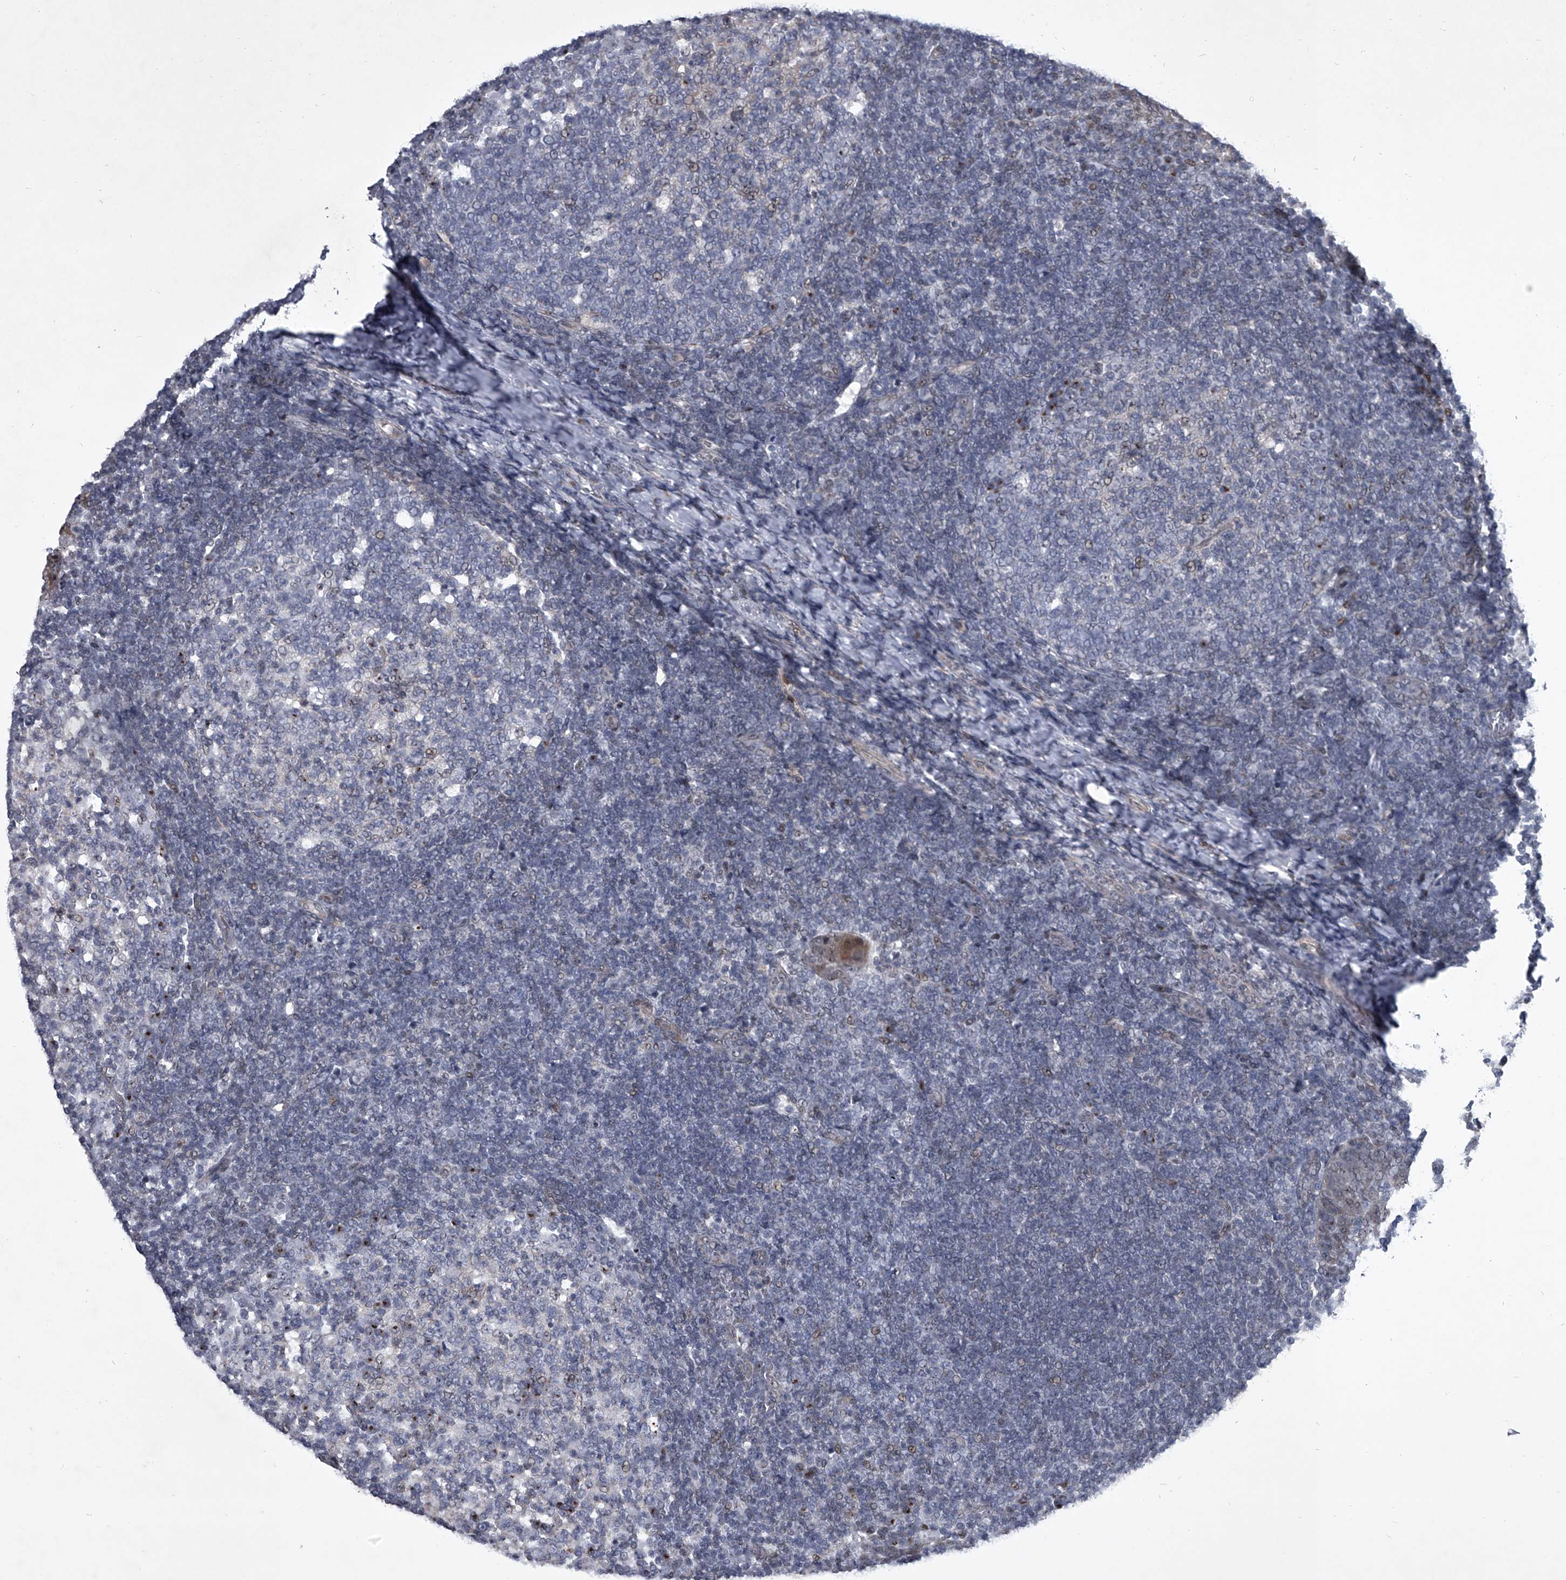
{"staining": {"intensity": "weak", "quantity": "<25%", "location": "cytoplasmic/membranous"}, "tissue": "tonsil", "cell_type": "Germinal center cells", "image_type": "normal", "snomed": [{"axis": "morphology", "description": "Normal tissue, NOS"}, {"axis": "topography", "description": "Tonsil"}], "caption": "The immunohistochemistry photomicrograph has no significant staining in germinal center cells of tonsil.", "gene": "MLLT1", "patient": {"sex": "female", "age": 19}}